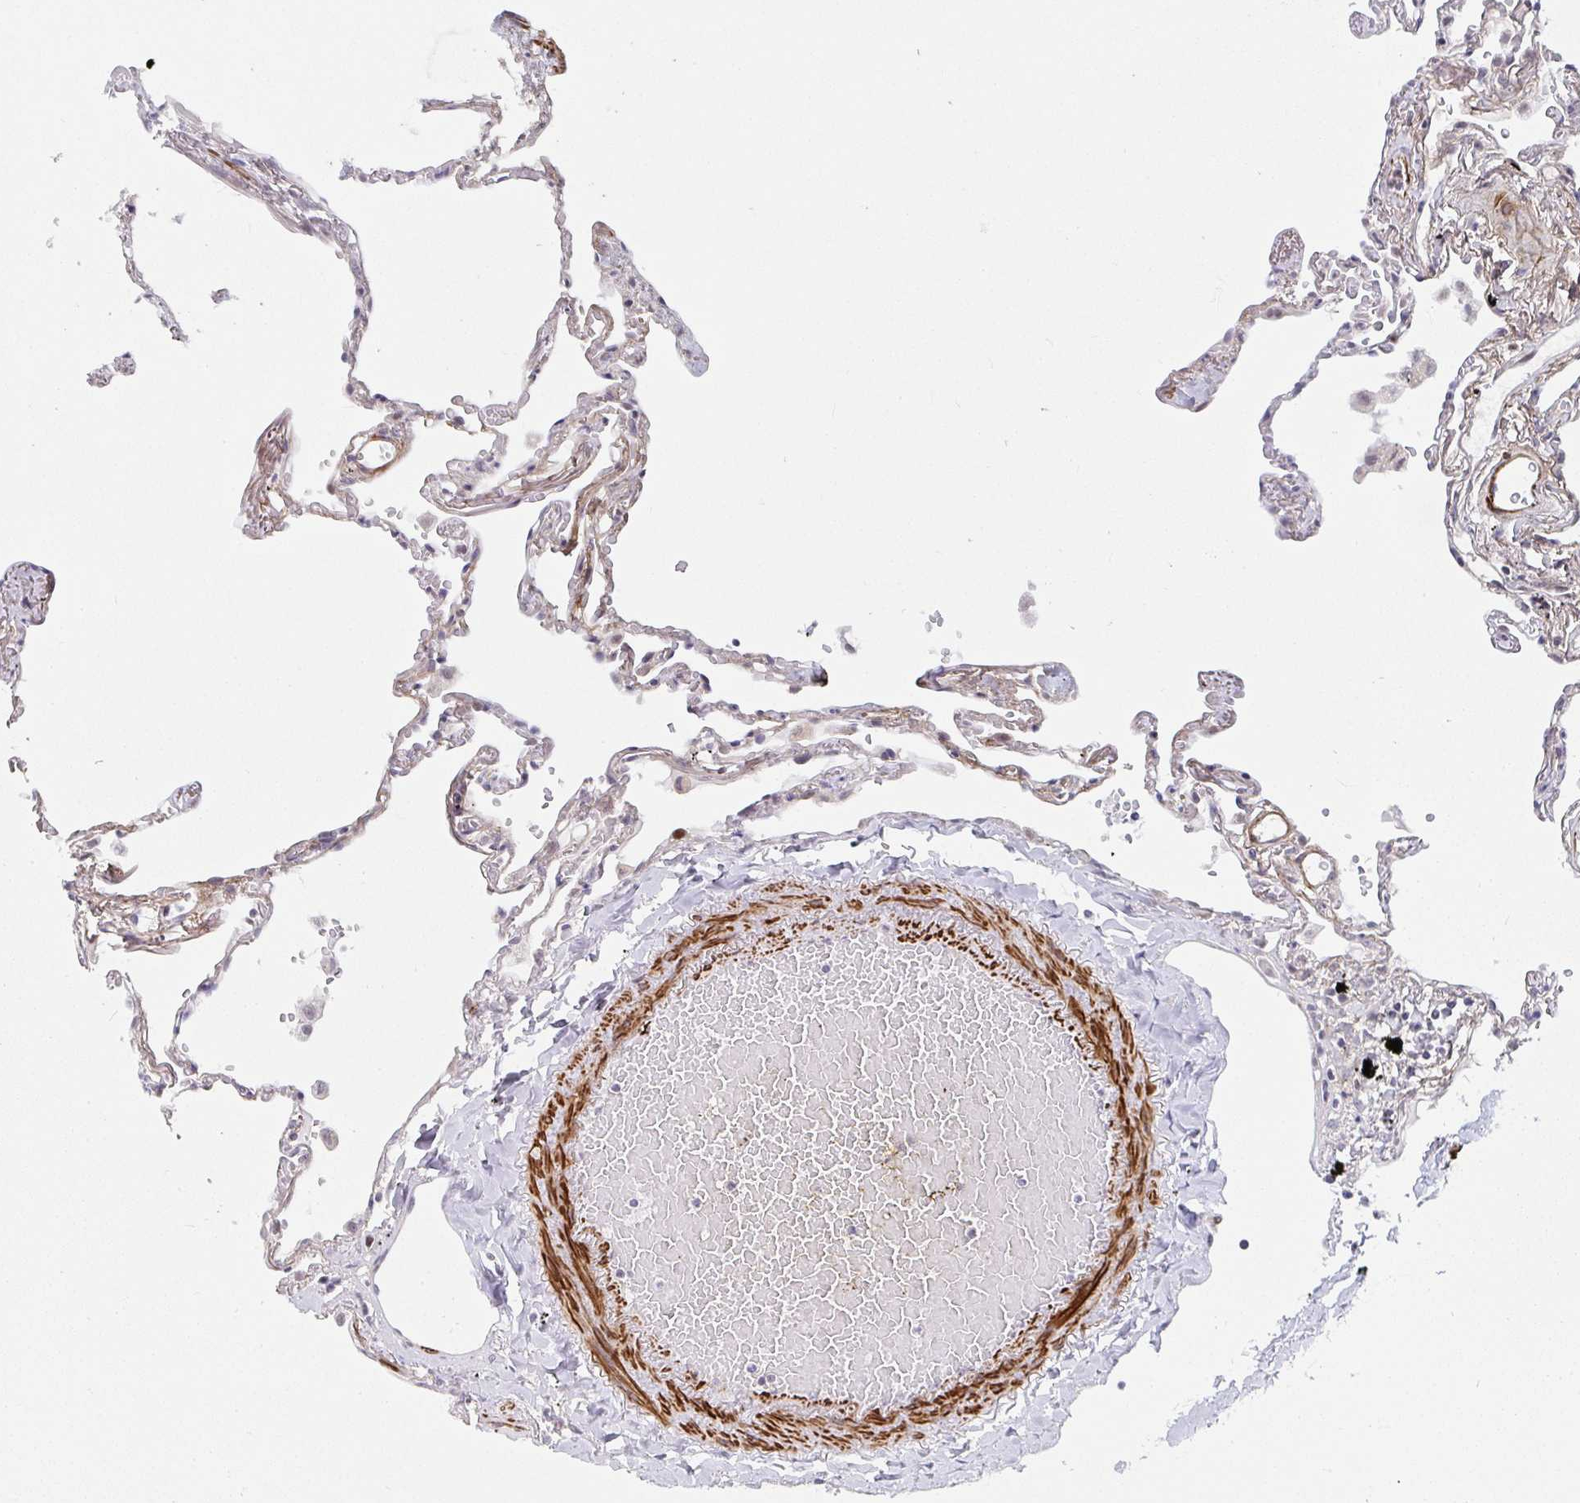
{"staining": {"intensity": "moderate", "quantity": "<25%", "location": "nuclear"}, "tissue": "lung", "cell_type": "Alveolar cells", "image_type": "normal", "snomed": [{"axis": "morphology", "description": "Normal tissue, NOS"}, {"axis": "topography", "description": "Lung"}], "caption": "Approximately <25% of alveolar cells in benign human lung exhibit moderate nuclear protein positivity as visualized by brown immunohistochemical staining.", "gene": "GINS2", "patient": {"sex": "female", "age": 67}}